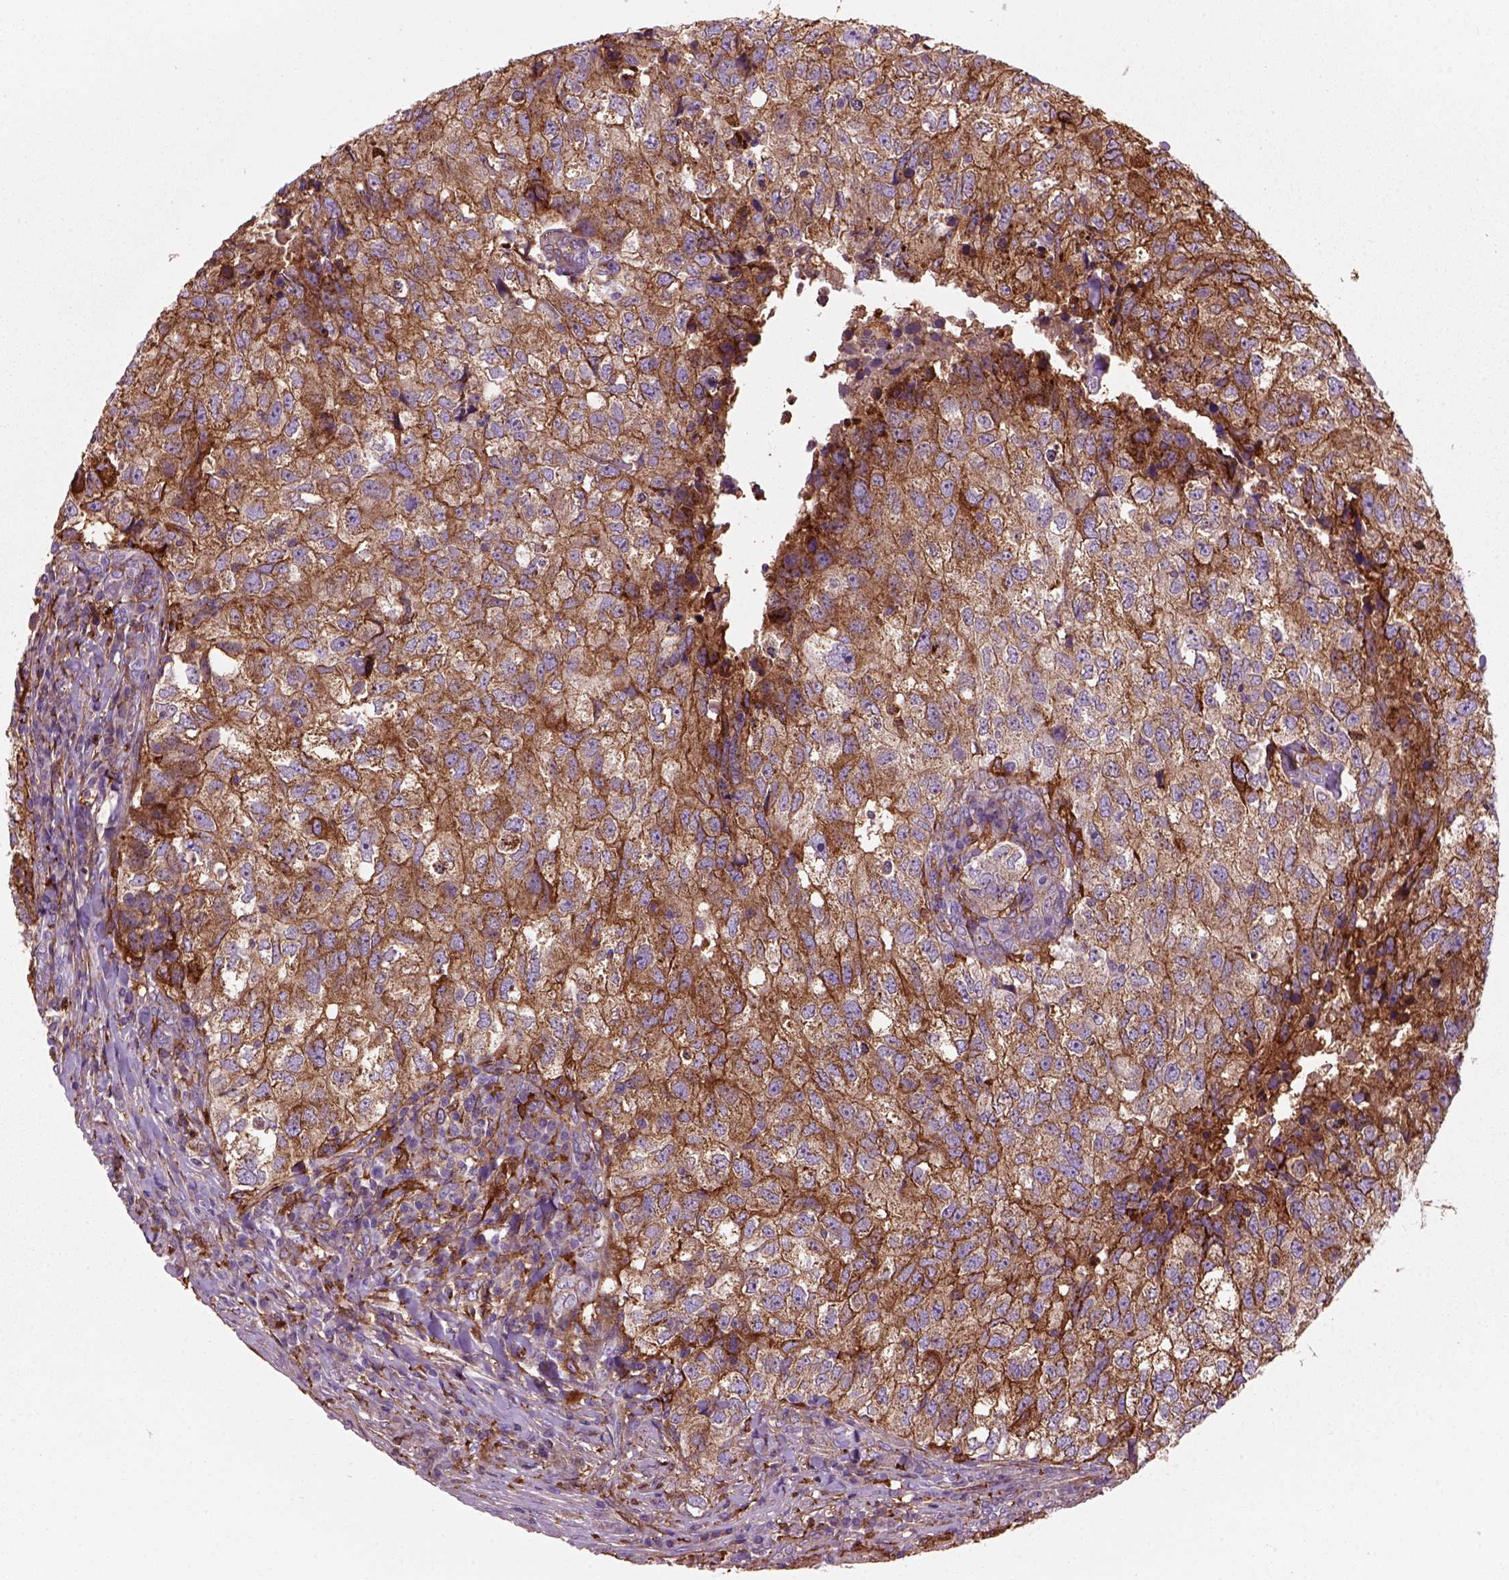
{"staining": {"intensity": "strong", "quantity": "25%-75%", "location": "cytoplasmic/membranous"}, "tissue": "breast cancer", "cell_type": "Tumor cells", "image_type": "cancer", "snomed": [{"axis": "morphology", "description": "Duct carcinoma"}, {"axis": "topography", "description": "Breast"}], "caption": "IHC photomicrograph of neoplastic tissue: breast cancer (intraductal carcinoma) stained using immunohistochemistry reveals high levels of strong protein expression localized specifically in the cytoplasmic/membranous of tumor cells, appearing as a cytoplasmic/membranous brown color.", "gene": "MARCKS", "patient": {"sex": "female", "age": 30}}